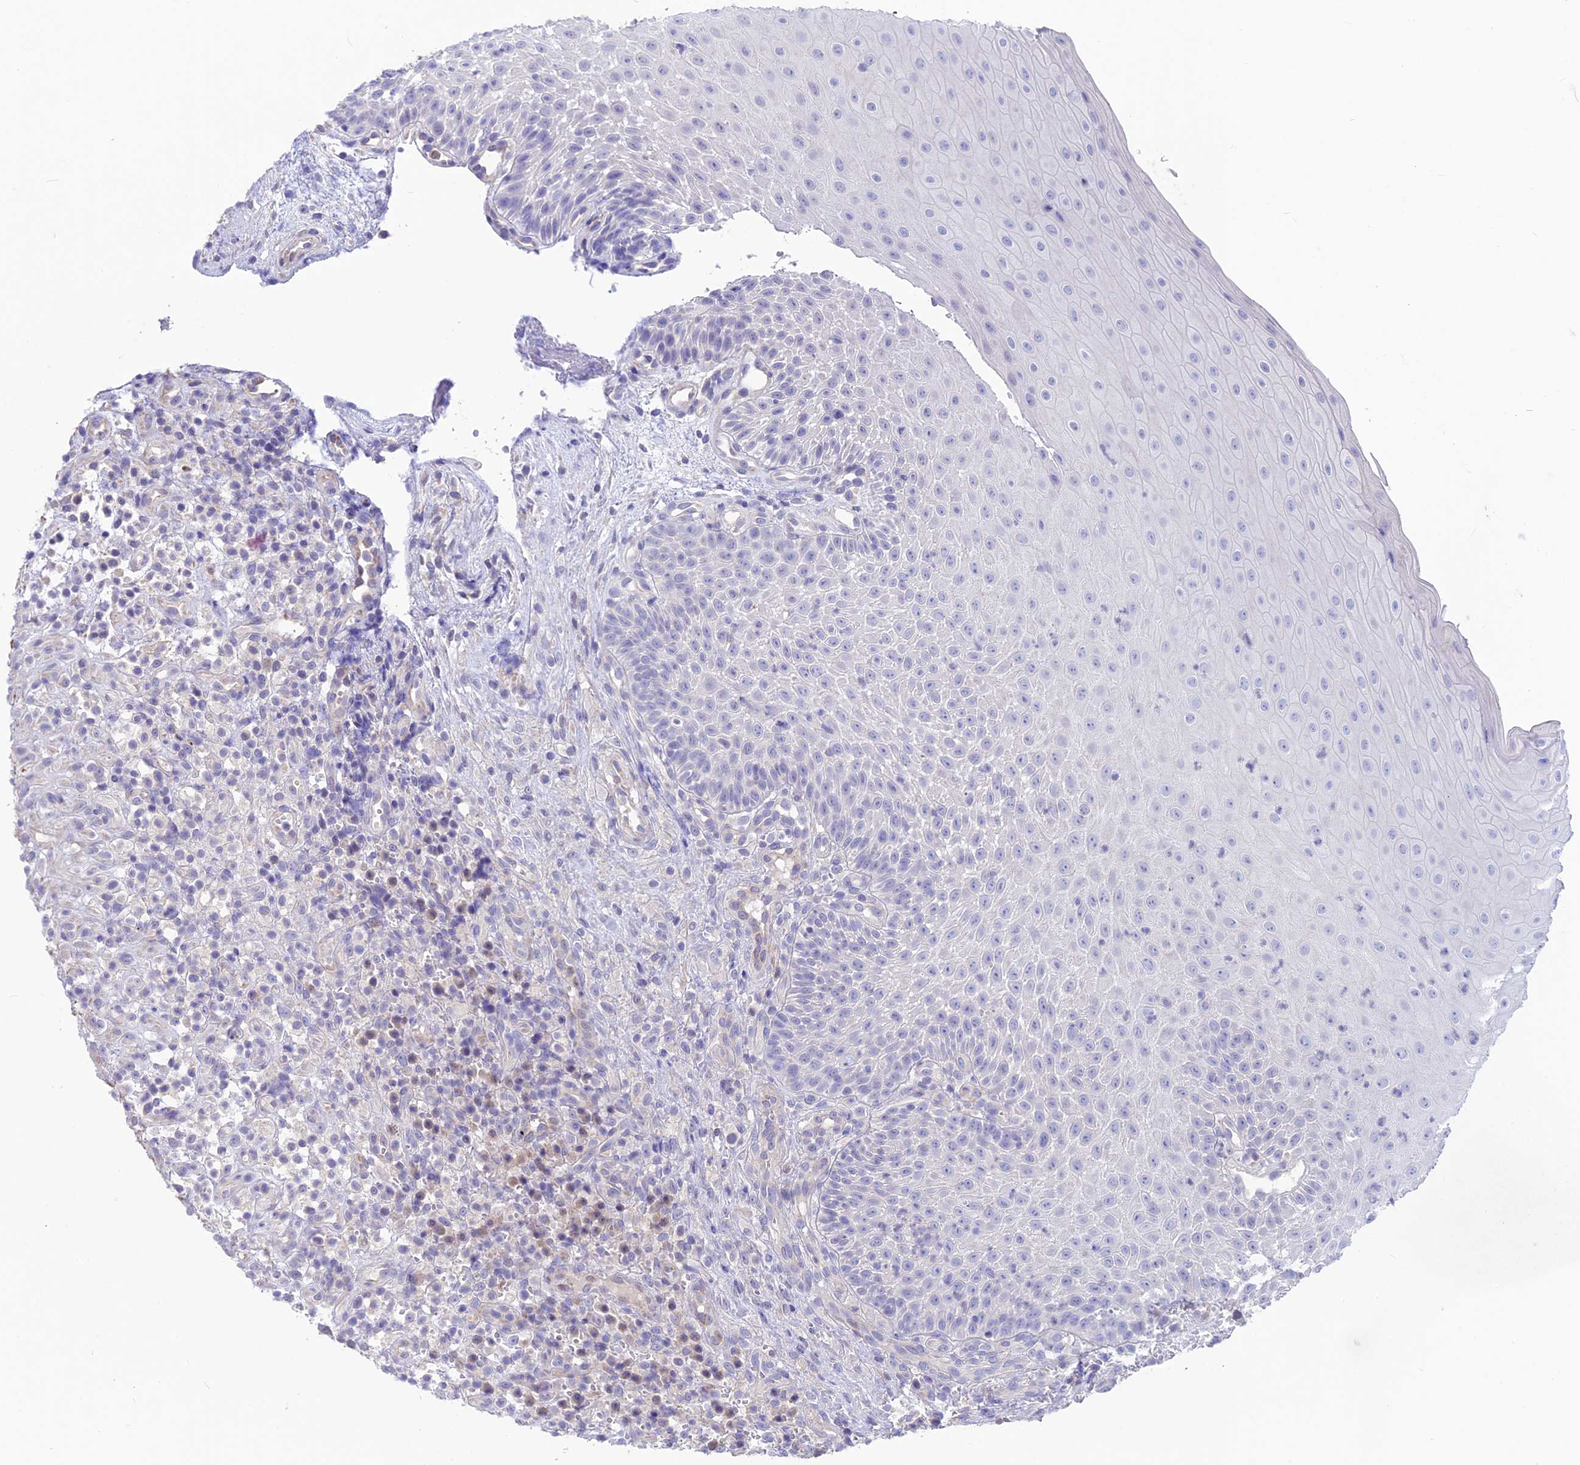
{"staining": {"intensity": "negative", "quantity": "none", "location": "none"}, "tissue": "oral mucosa", "cell_type": "Squamous epithelial cells", "image_type": "normal", "snomed": [{"axis": "morphology", "description": "Normal tissue, NOS"}, {"axis": "topography", "description": "Oral tissue"}], "caption": "Image shows no protein staining in squamous epithelial cells of benign oral mucosa.", "gene": "SNTN", "patient": {"sex": "female", "age": 13}}